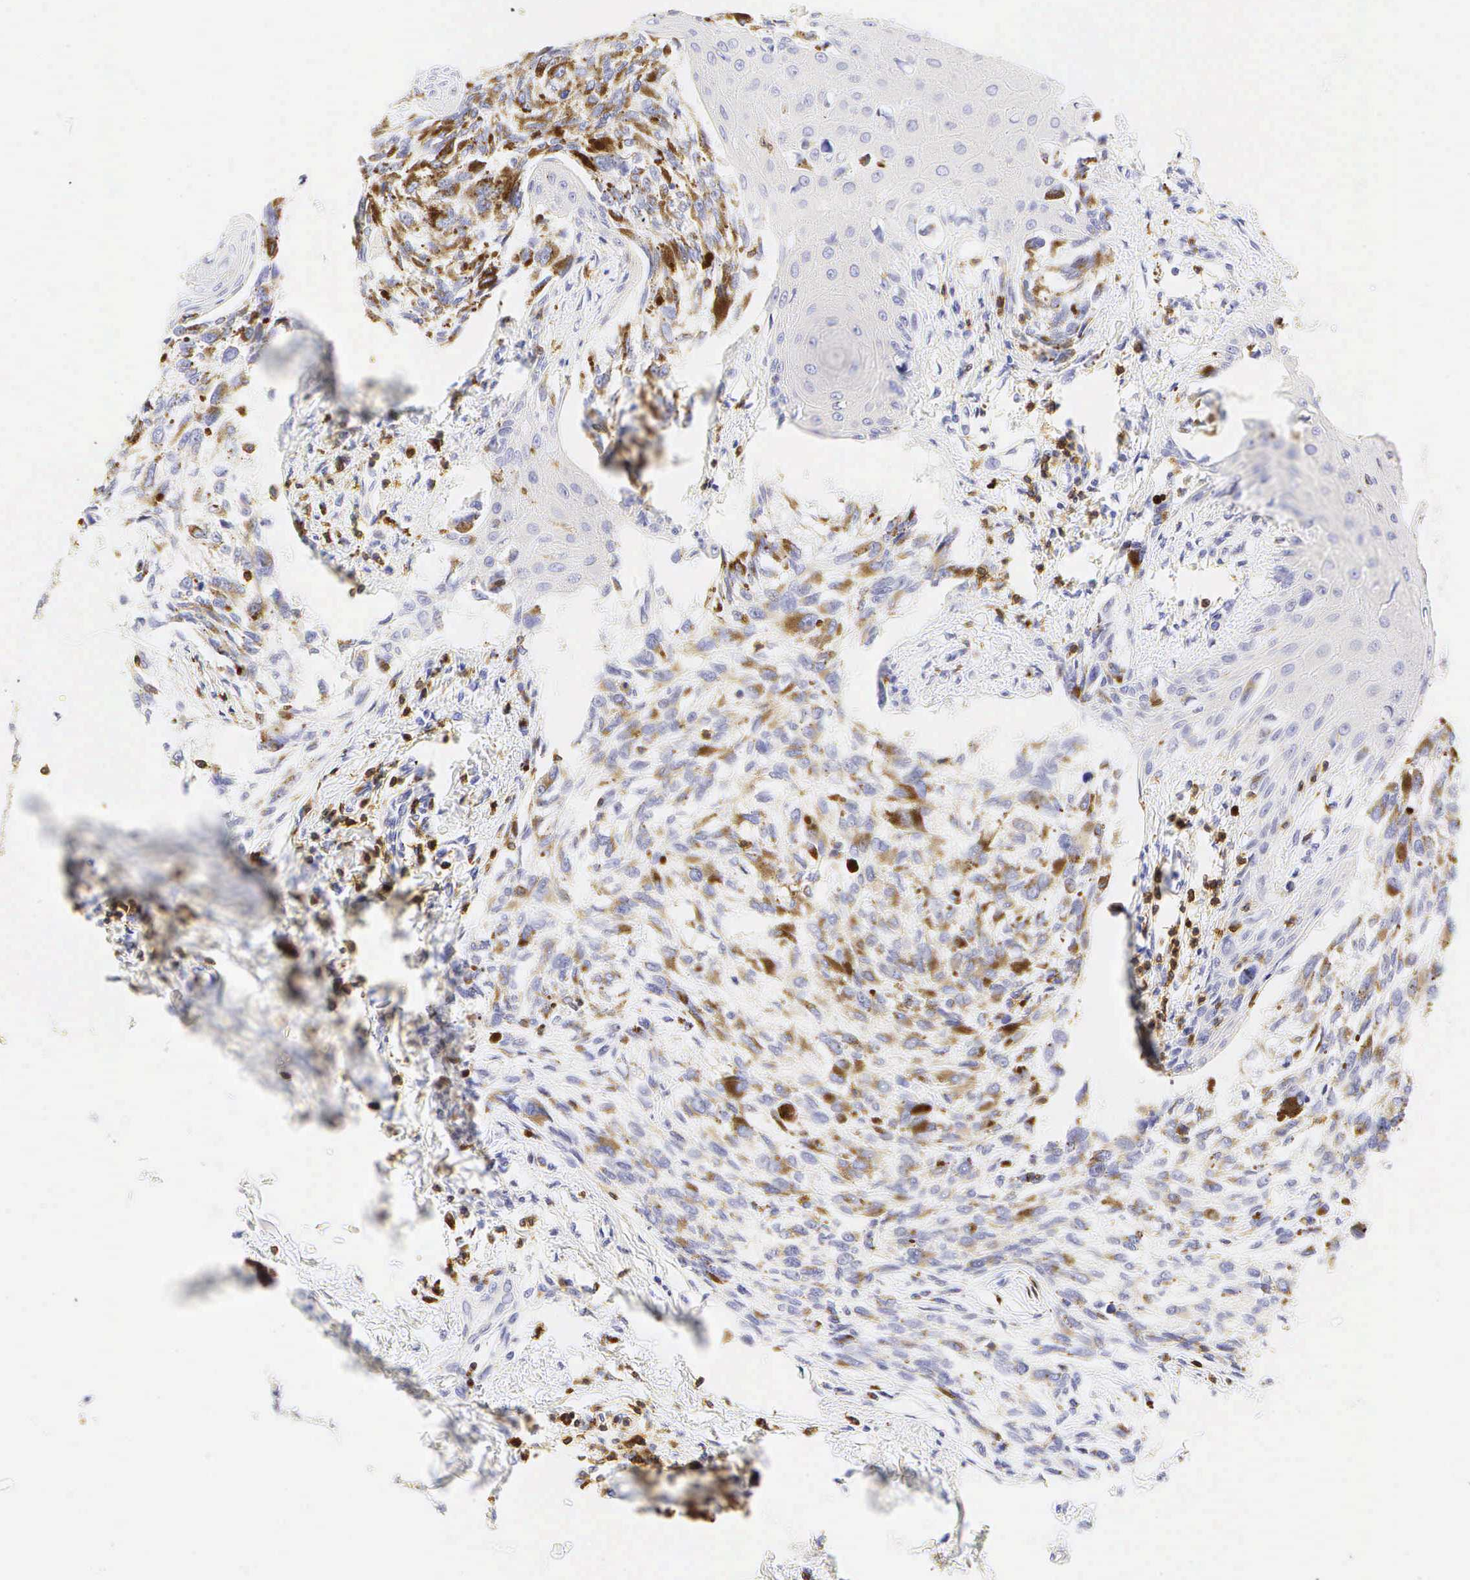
{"staining": {"intensity": "weak", "quantity": "25%-75%", "location": "cytoplasmic/membranous"}, "tissue": "melanoma", "cell_type": "Tumor cells", "image_type": "cancer", "snomed": [{"axis": "morphology", "description": "Malignant melanoma, NOS"}, {"axis": "topography", "description": "Skin"}], "caption": "Malignant melanoma tissue demonstrates weak cytoplasmic/membranous staining in approximately 25%-75% of tumor cells", "gene": "CD3E", "patient": {"sex": "female", "age": 82}}